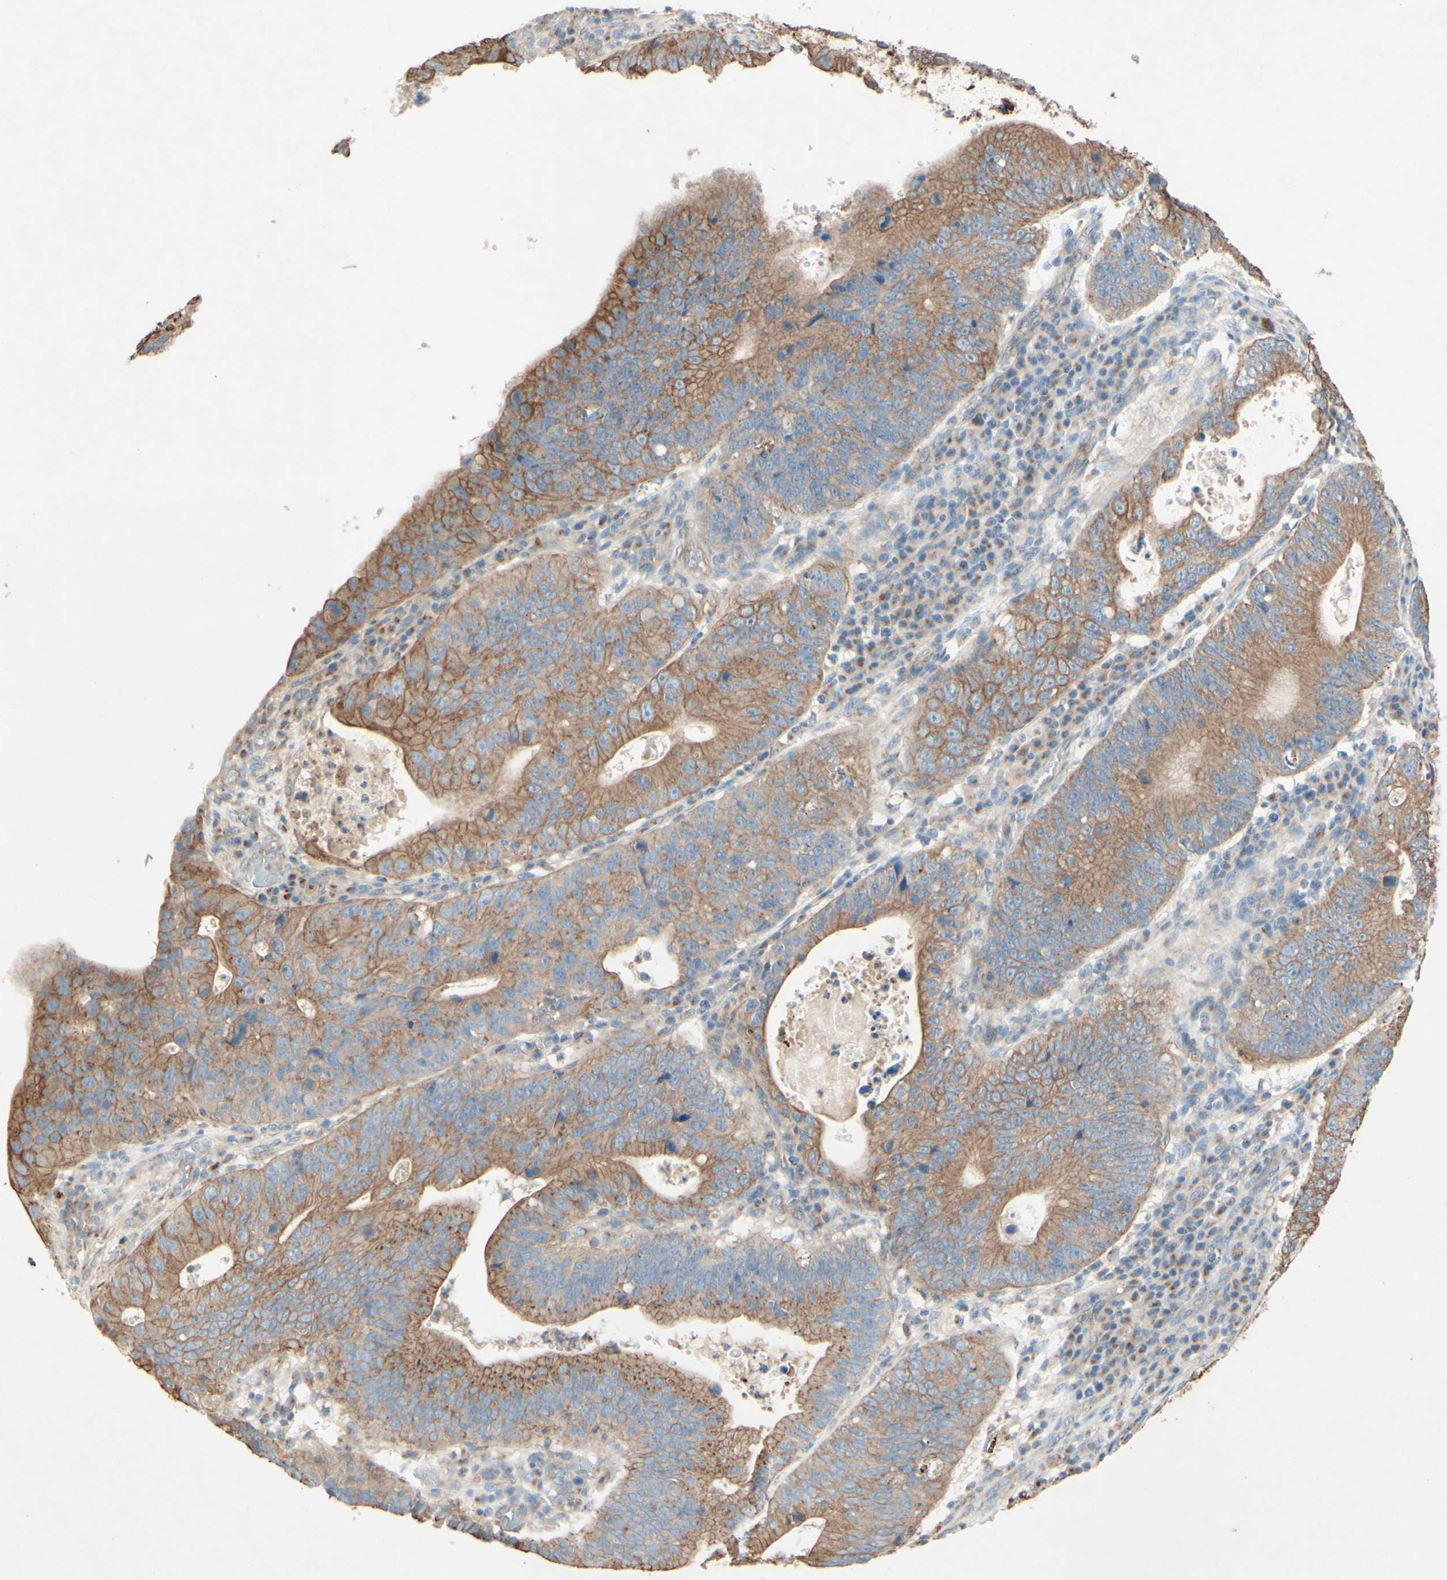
{"staining": {"intensity": "moderate", "quantity": ">75%", "location": "cytoplasmic/membranous"}, "tissue": "stomach cancer", "cell_type": "Tumor cells", "image_type": "cancer", "snomed": [{"axis": "morphology", "description": "Adenocarcinoma, NOS"}, {"axis": "topography", "description": "Stomach"}], "caption": "Protein analysis of stomach cancer tissue reveals moderate cytoplasmic/membranous expression in about >75% of tumor cells.", "gene": "MTM1", "patient": {"sex": "male", "age": 59}}